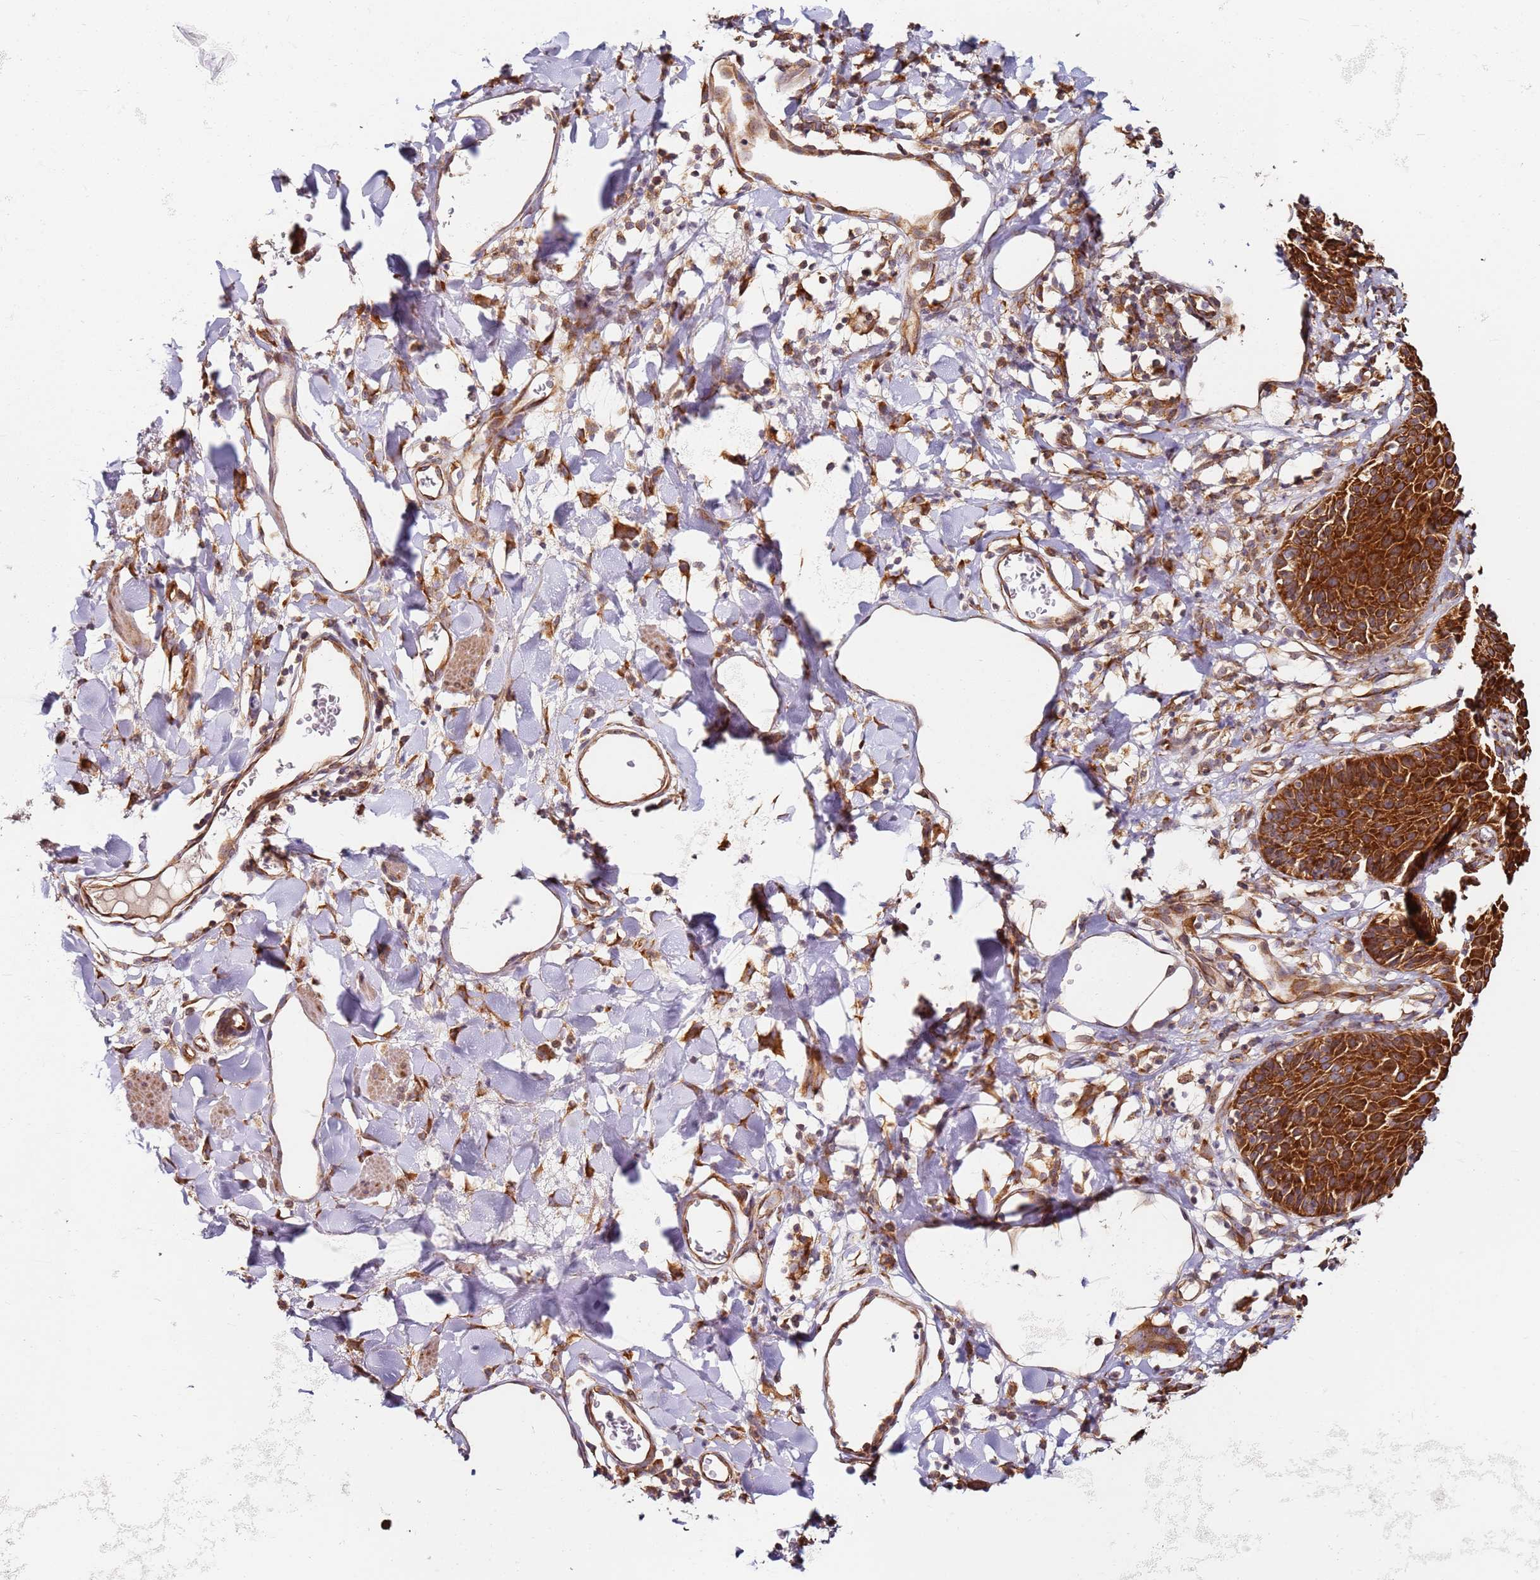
{"staining": {"intensity": "strong", "quantity": ">75%", "location": "cytoplasmic/membranous"}, "tissue": "skin", "cell_type": "Epidermal cells", "image_type": "normal", "snomed": [{"axis": "morphology", "description": "Normal tissue, NOS"}, {"axis": "topography", "description": "Vulva"}], "caption": "An IHC image of unremarkable tissue is shown. Protein staining in brown highlights strong cytoplasmic/membranous positivity in skin within epidermal cells.", "gene": "RPS3A", "patient": {"sex": "female", "age": 68}}